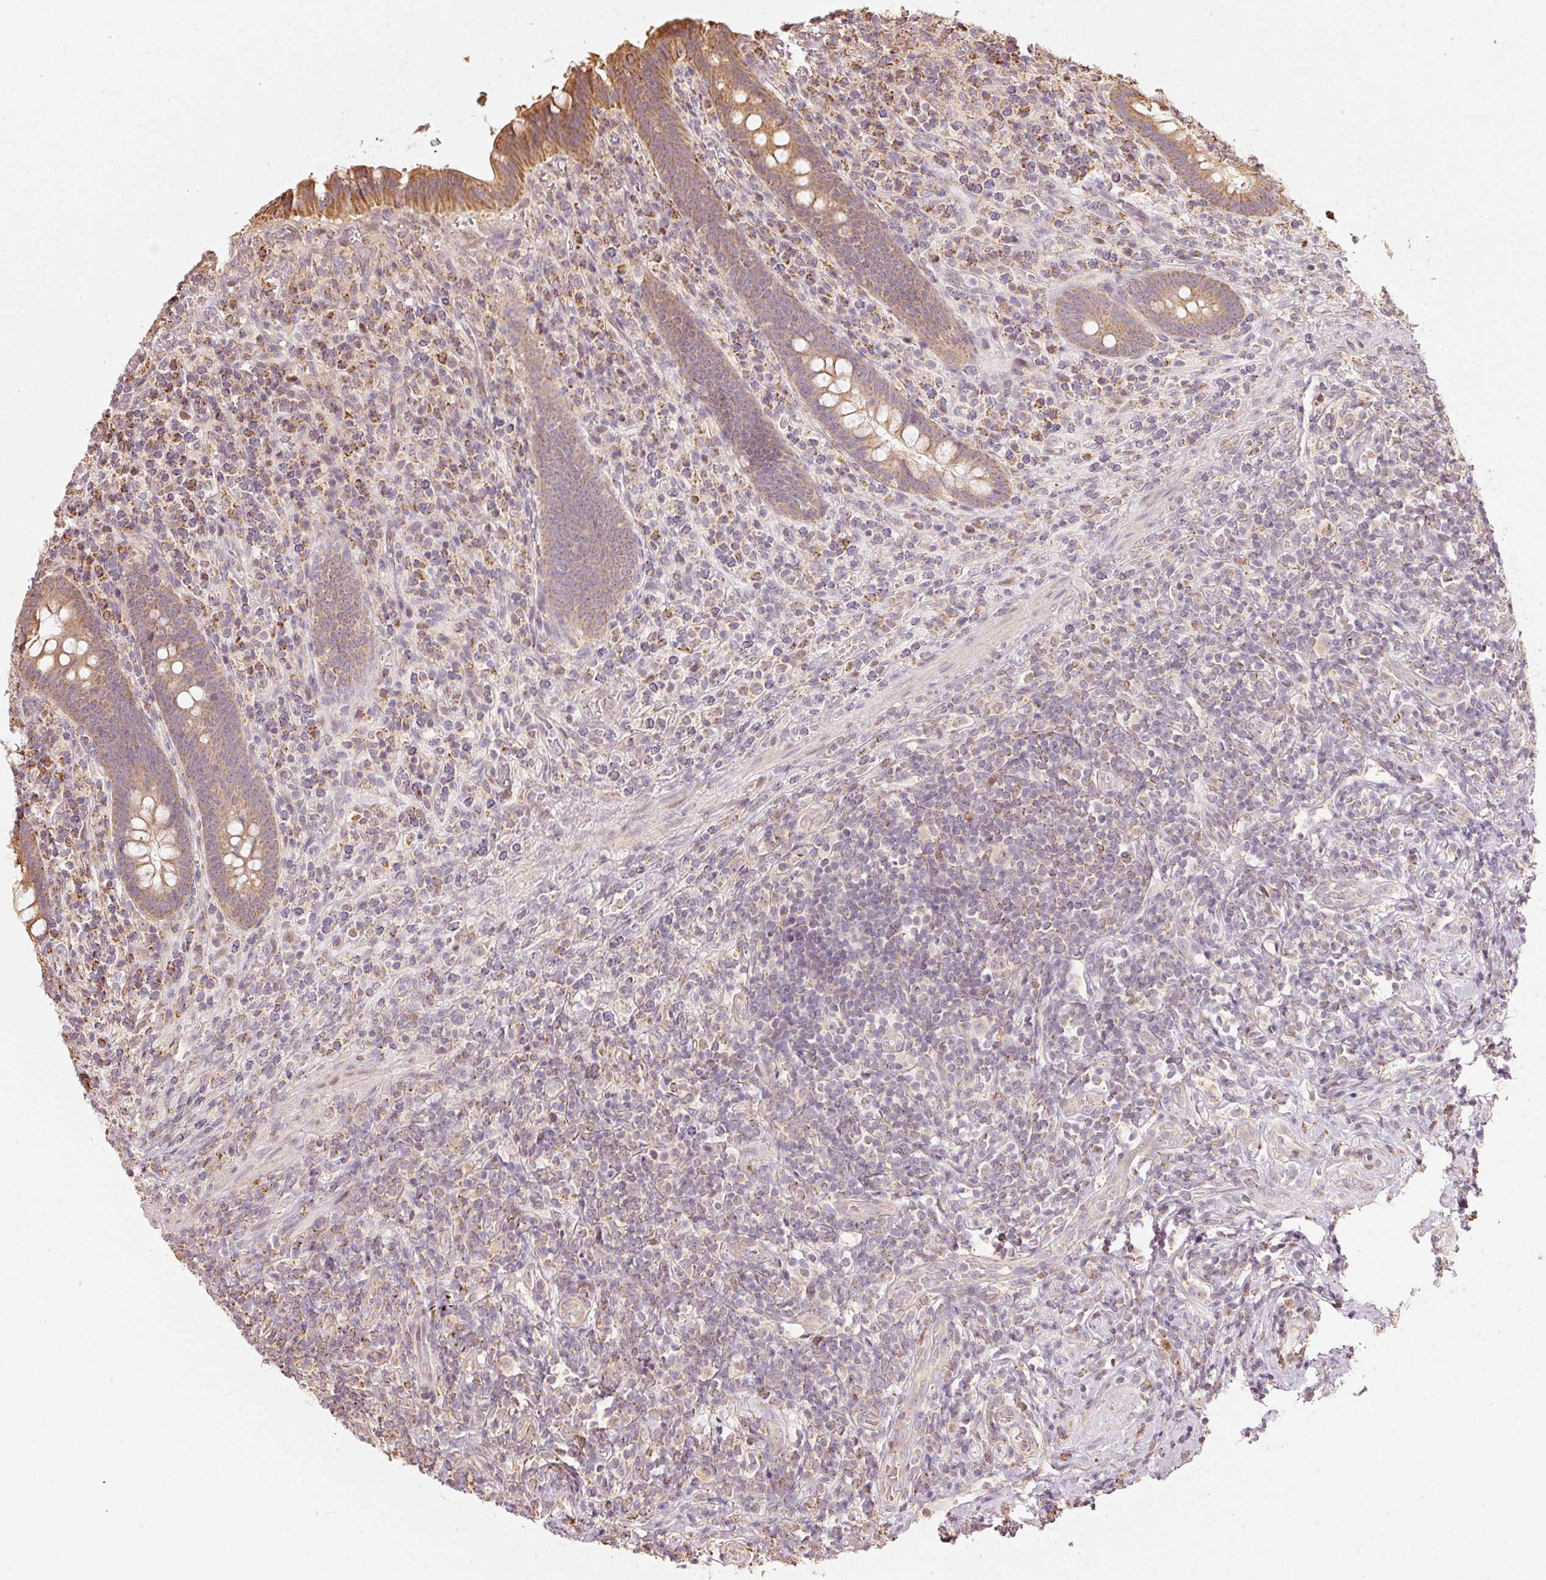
{"staining": {"intensity": "moderate", "quantity": ">75%", "location": "cytoplasmic/membranous"}, "tissue": "appendix", "cell_type": "Glandular cells", "image_type": "normal", "snomed": [{"axis": "morphology", "description": "Normal tissue, NOS"}, {"axis": "topography", "description": "Appendix"}], "caption": "Appendix stained with immunohistochemistry (IHC) shows moderate cytoplasmic/membranous positivity in approximately >75% of glandular cells. (IHC, brightfield microscopy, high magnification).", "gene": "RAB35", "patient": {"sex": "female", "age": 43}}